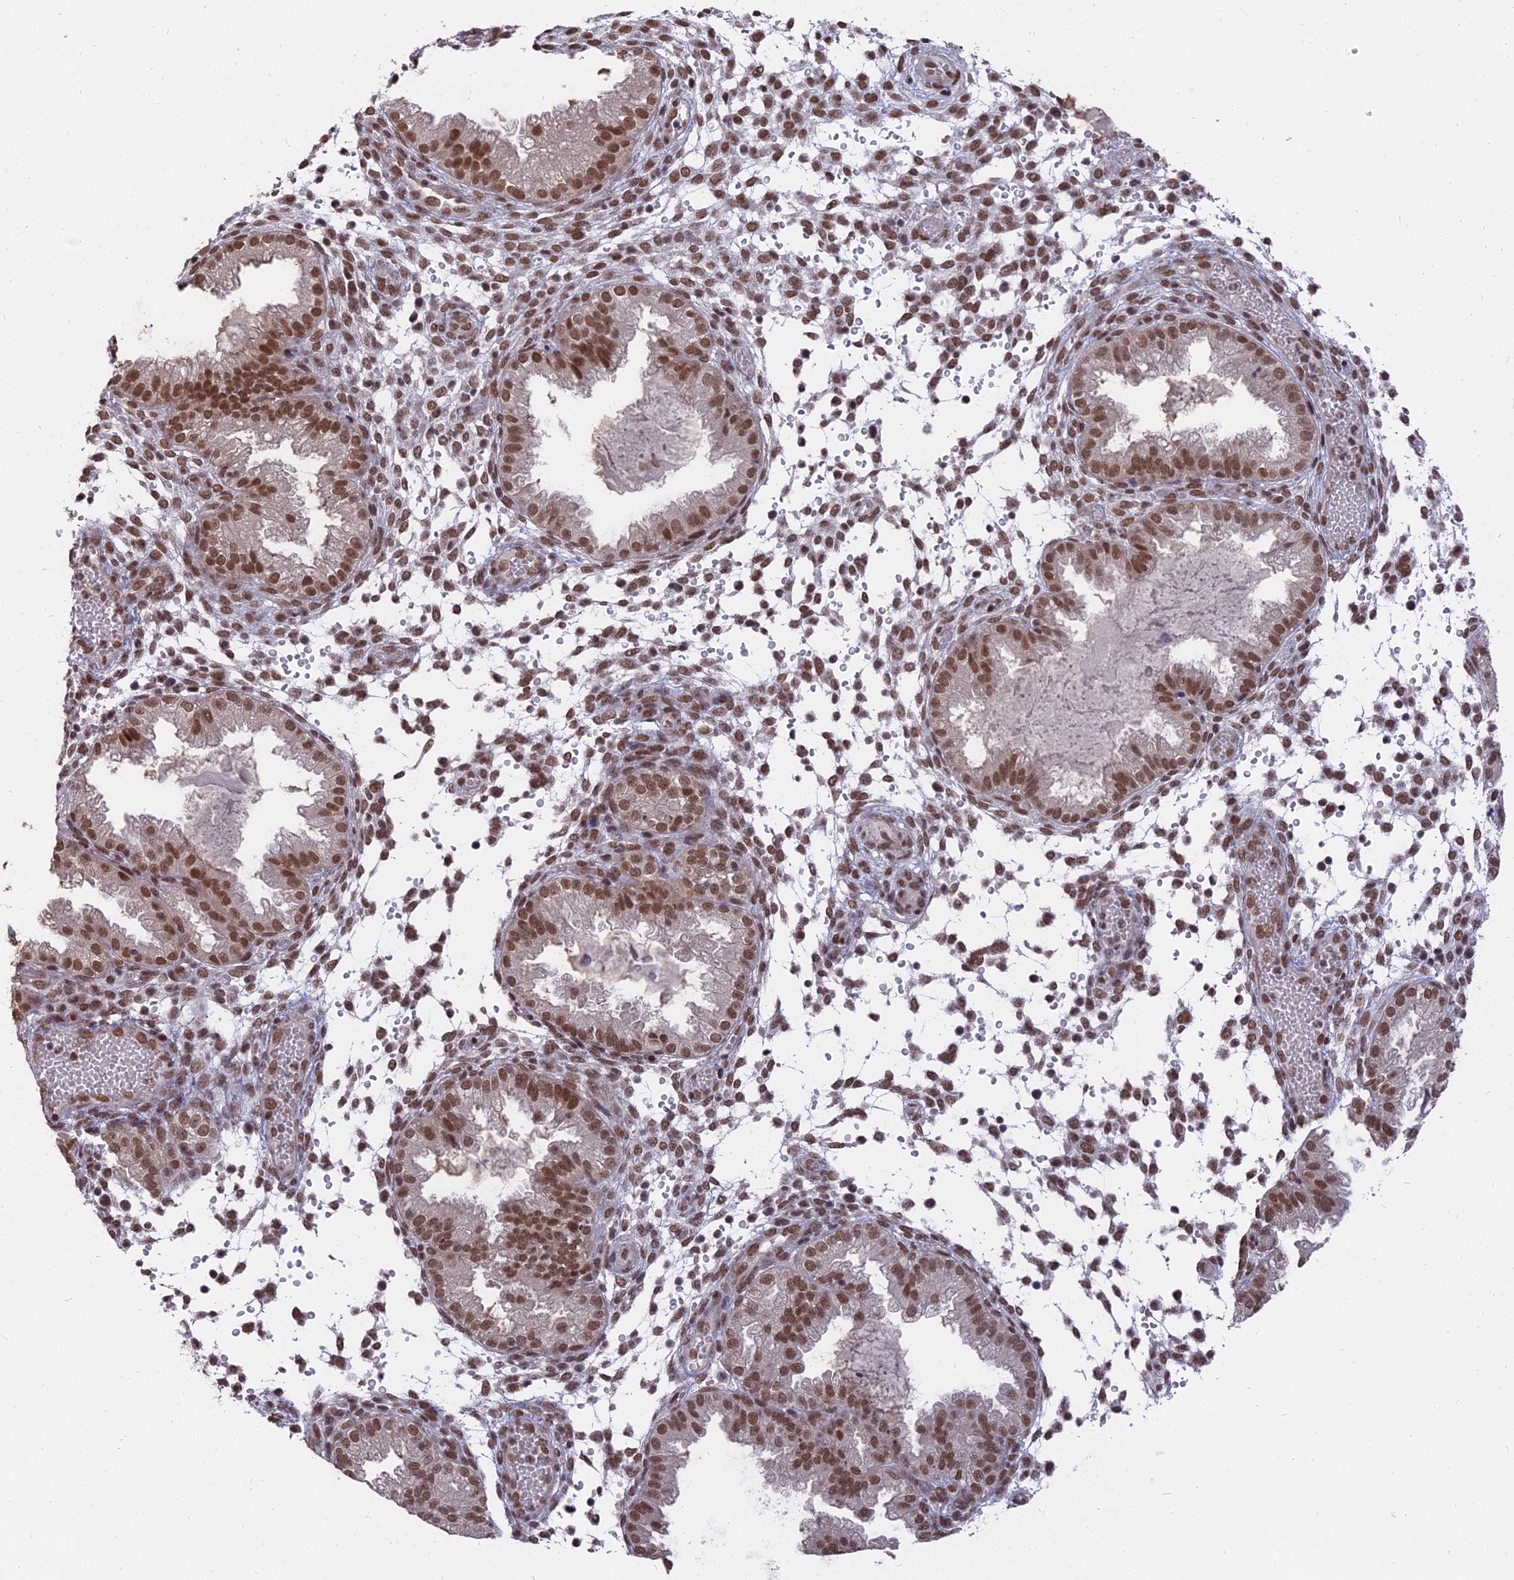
{"staining": {"intensity": "moderate", "quantity": "25%-75%", "location": "nuclear"}, "tissue": "endometrium", "cell_type": "Cells in endometrial stroma", "image_type": "normal", "snomed": [{"axis": "morphology", "description": "Normal tissue, NOS"}, {"axis": "topography", "description": "Endometrium"}], "caption": "Protein expression analysis of unremarkable human endometrium reveals moderate nuclear expression in approximately 25%-75% of cells in endometrial stroma.", "gene": "NR1H3", "patient": {"sex": "female", "age": 33}}